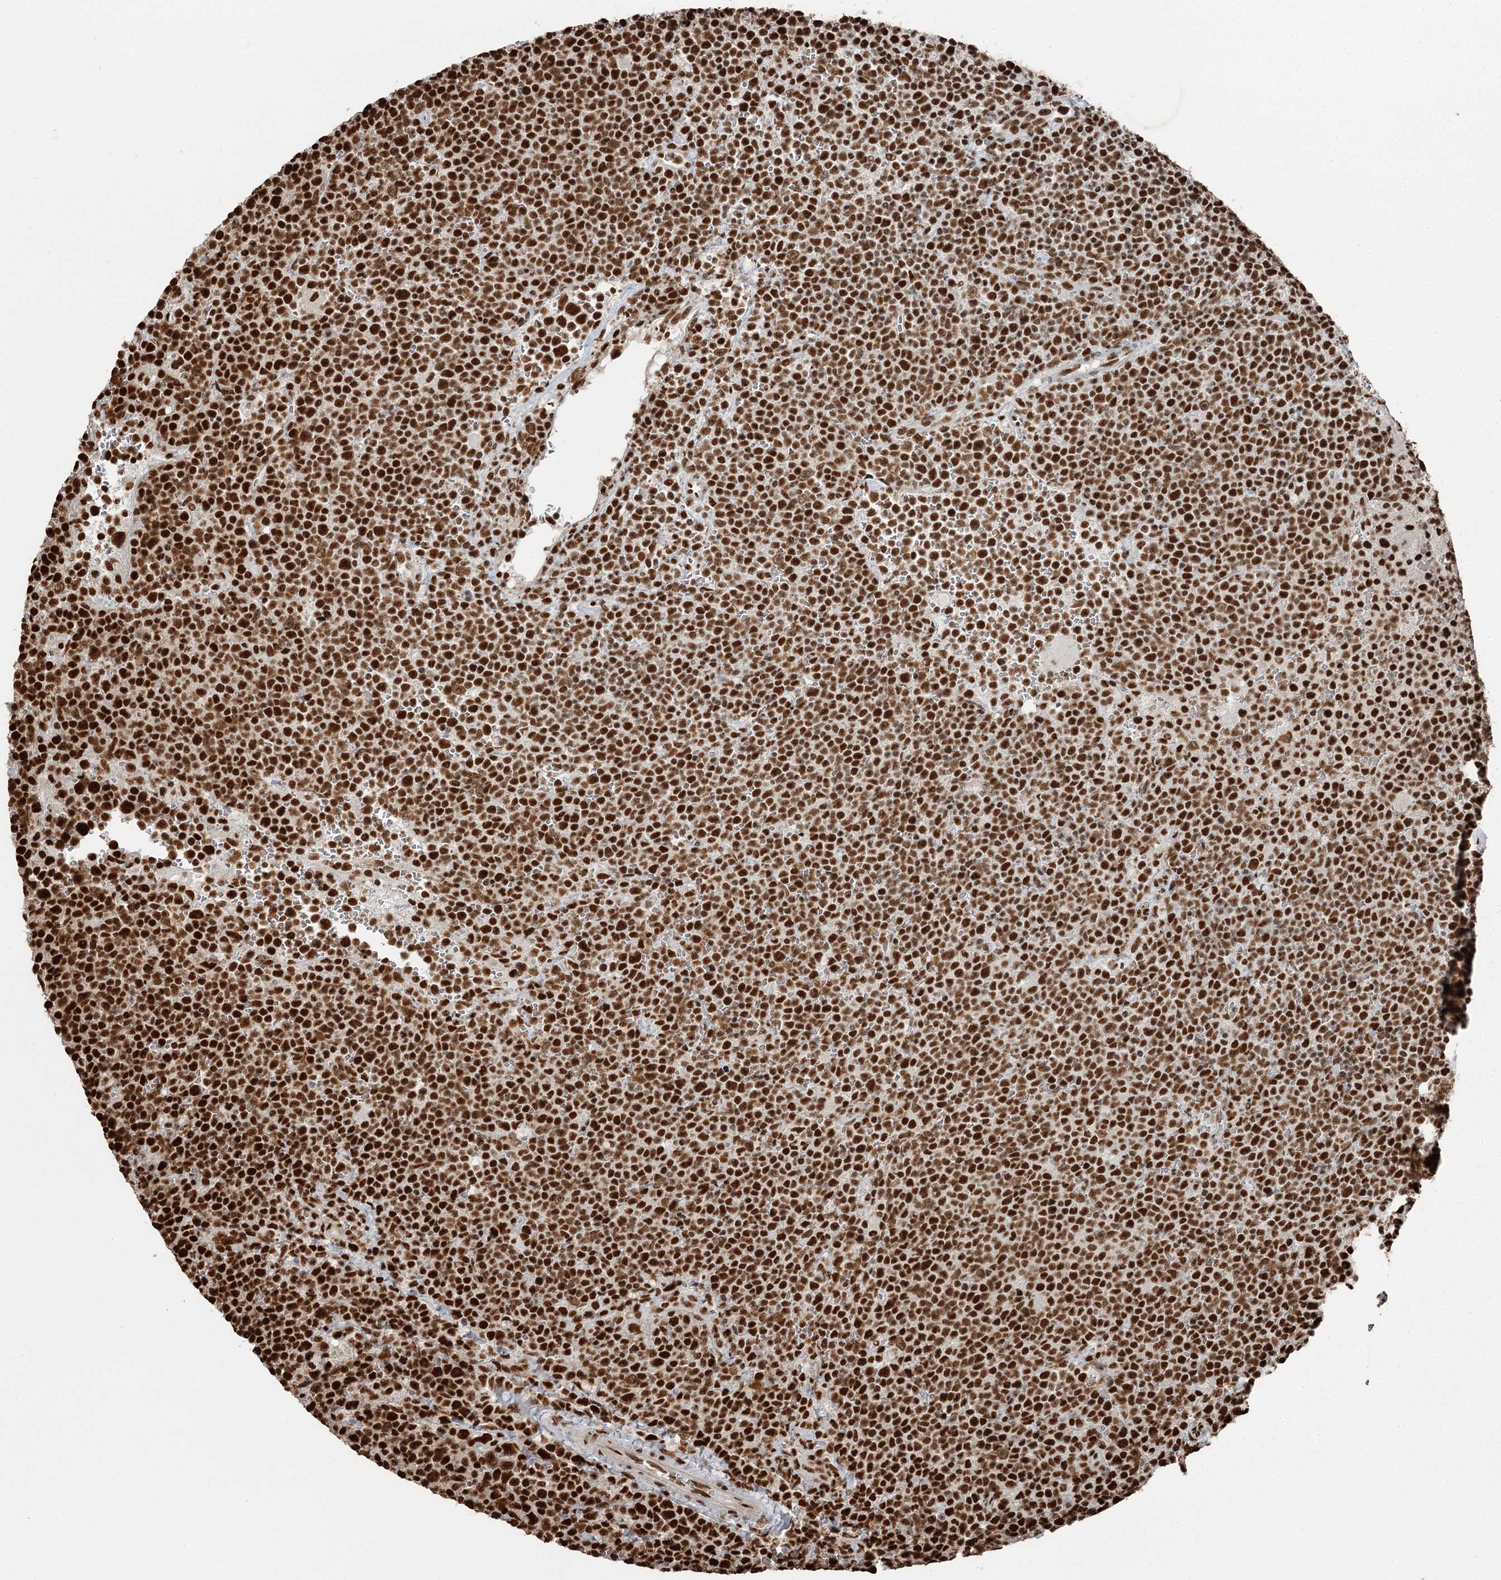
{"staining": {"intensity": "strong", "quantity": ">75%", "location": "nuclear"}, "tissue": "lymphoma", "cell_type": "Tumor cells", "image_type": "cancer", "snomed": [{"axis": "morphology", "description": "Malignant lymphoma, non-Hodgkin's type, High grade"}, {"axis": "topography", "description": "Lymph node"}], "caption": "Lymphoma stained with a brown dye shows strong nuclear positive positivity in approximately >75% of tumor cells.", "gene": "RBBP7", "patient": {"sex": "male", "age": 61}}